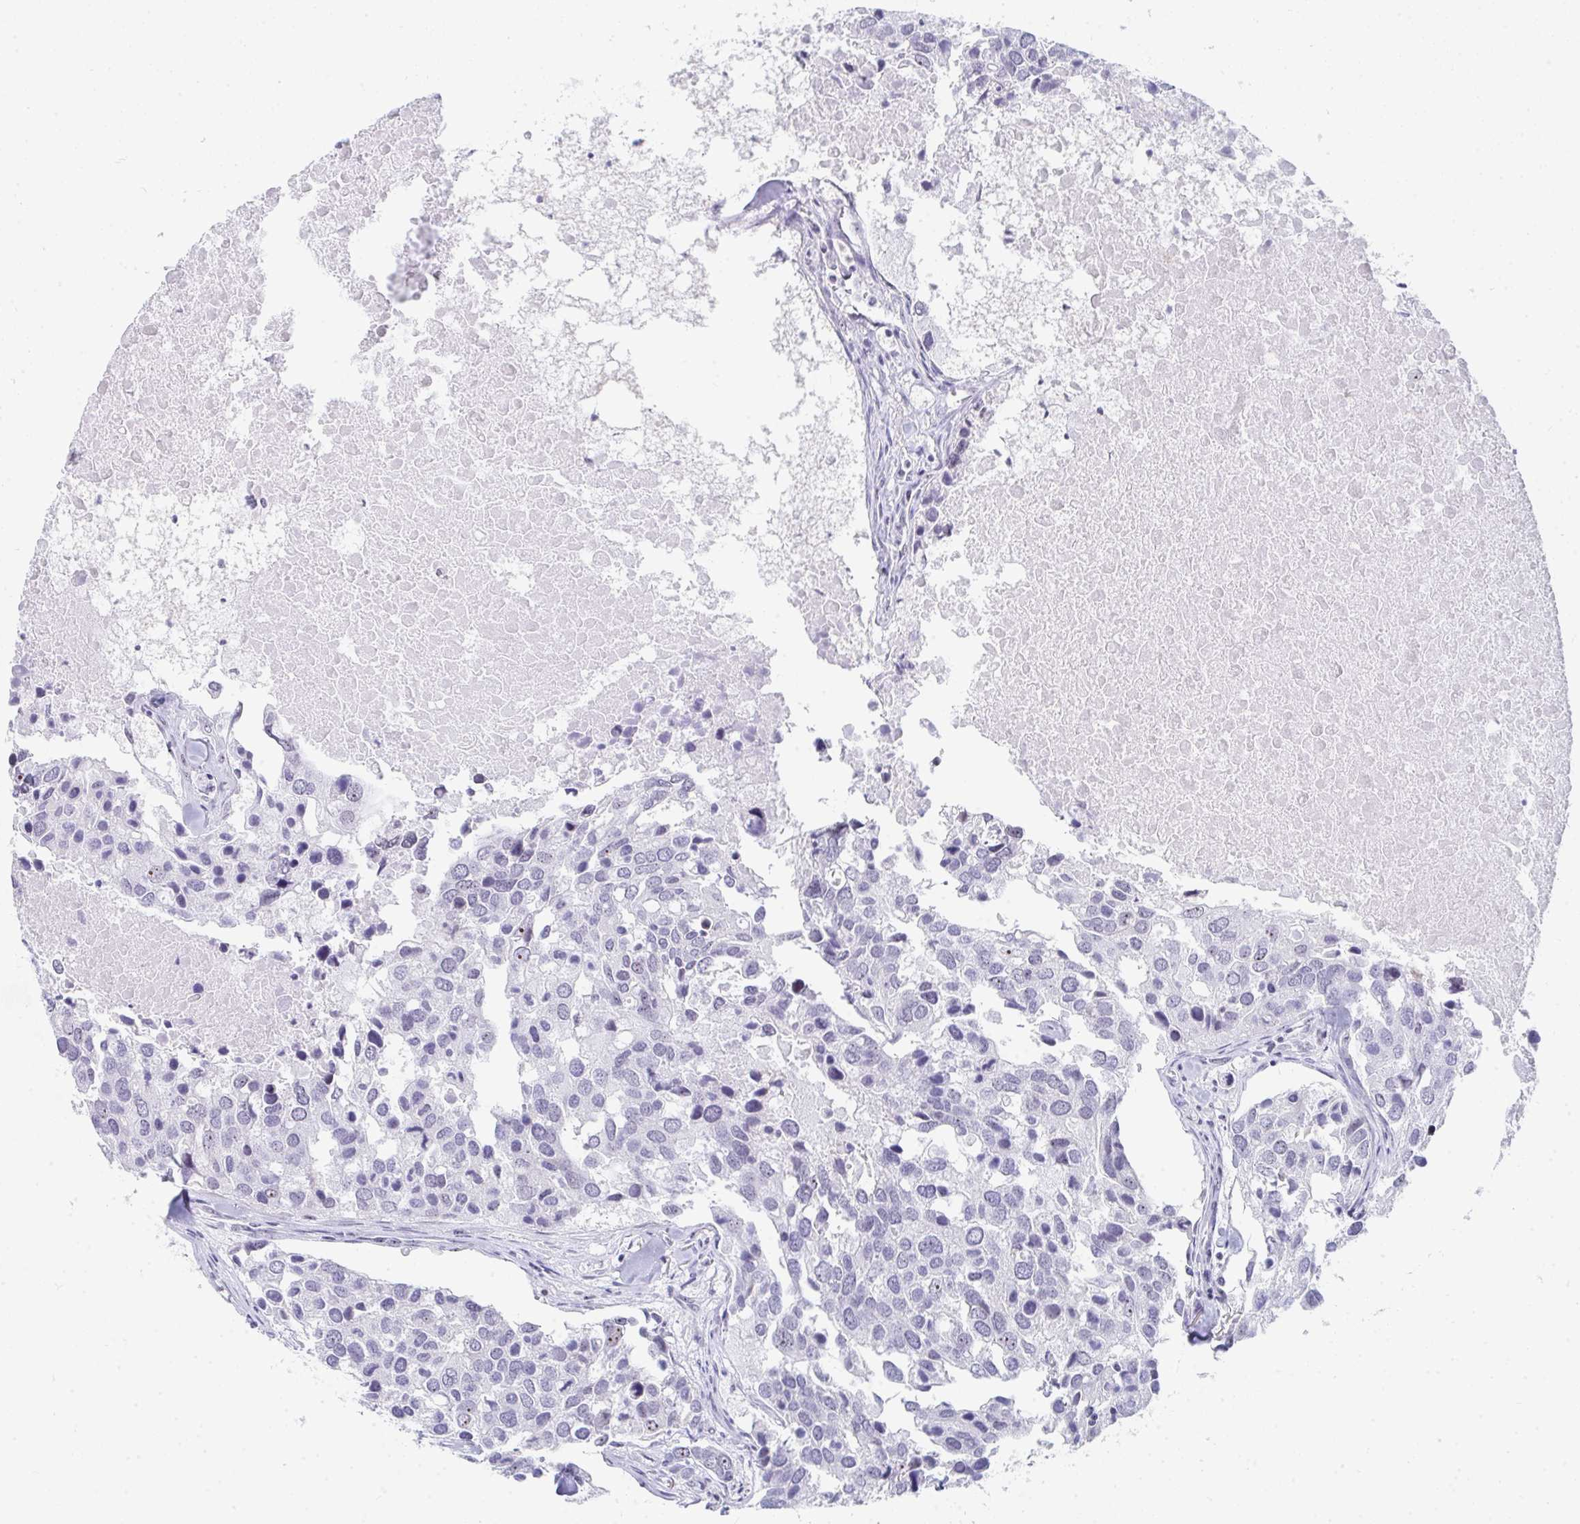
{"staining": {"intensity": "negative", "quantity": "none", "location": "none"}, "tissue": "breast cancer", "cell_type": "Tumor cells", "image_type": "cancer", "snomed": [{"axis": "morphology", "description": "Duct carcinoma"}, {"axis": "topography", "description": "Breast"}], "caption": "Immunohistochemistry histopathology image of neoplastic tissue: human infiltrating ductal carcinoma (breast) stained with DAB (3,3'-diaminobenzidine) displays no significant protein expression in tumor cells.", "gene": "NOP10", "patient": {"sex": "female", "age": 83}}